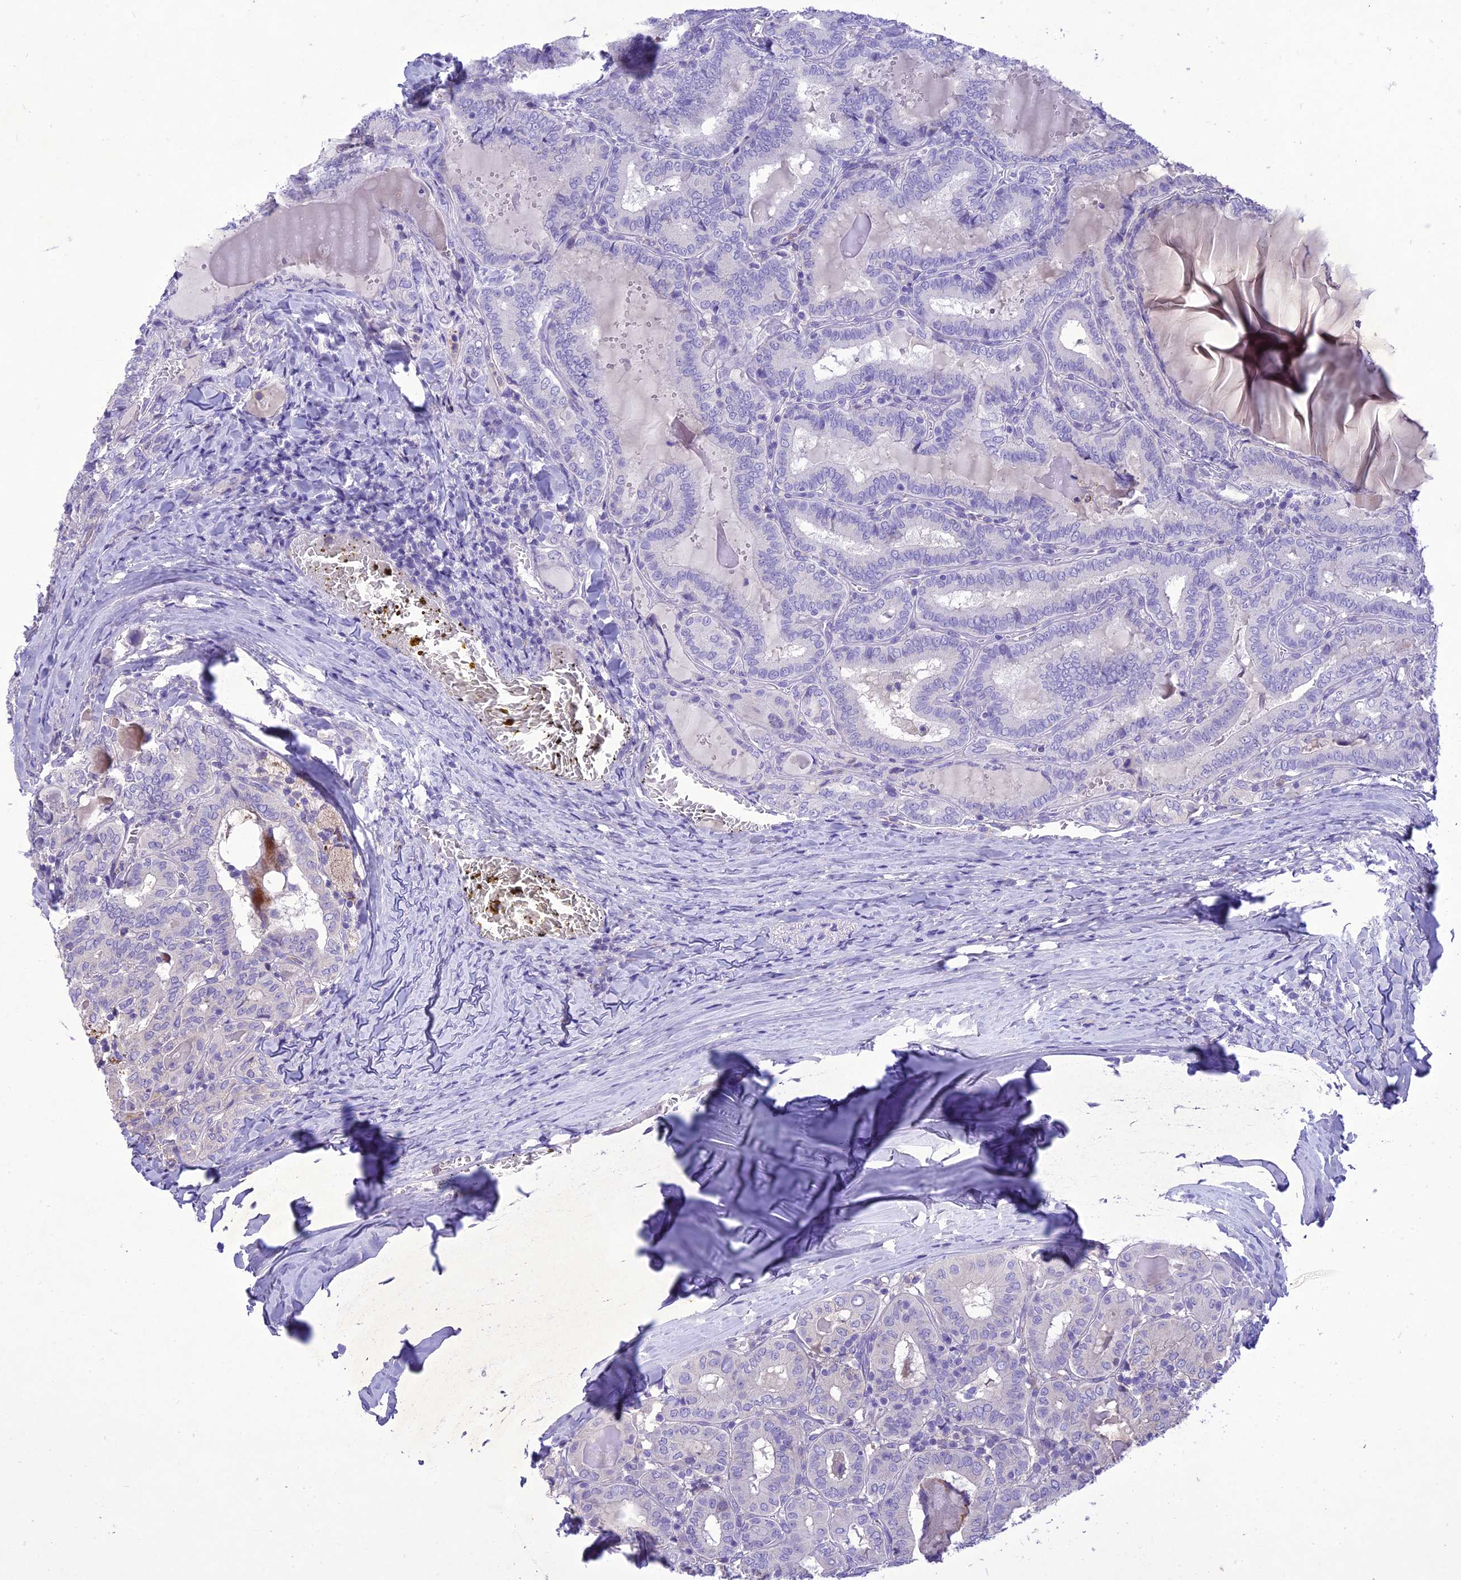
{"staining": {"intensity": "negative", "quantity": "none", "location": "none"}, "tissue": "thyroid cancer", "cell_type": "Tumor cells", "image_type": "cancer", "snomed": [{"axis": "morphology", "description": "Papillary adenocarcinoma, NOS"}, {"axis": "topography", "description": "Thyroid gland"}], "caption": "Protein analysis of papillary adenocarcinoma (thyroid) demonstrates no significant positivity in tumor cells.", "gene": "SLC13A5", "patient": {"sex": "female", "age": 72}}